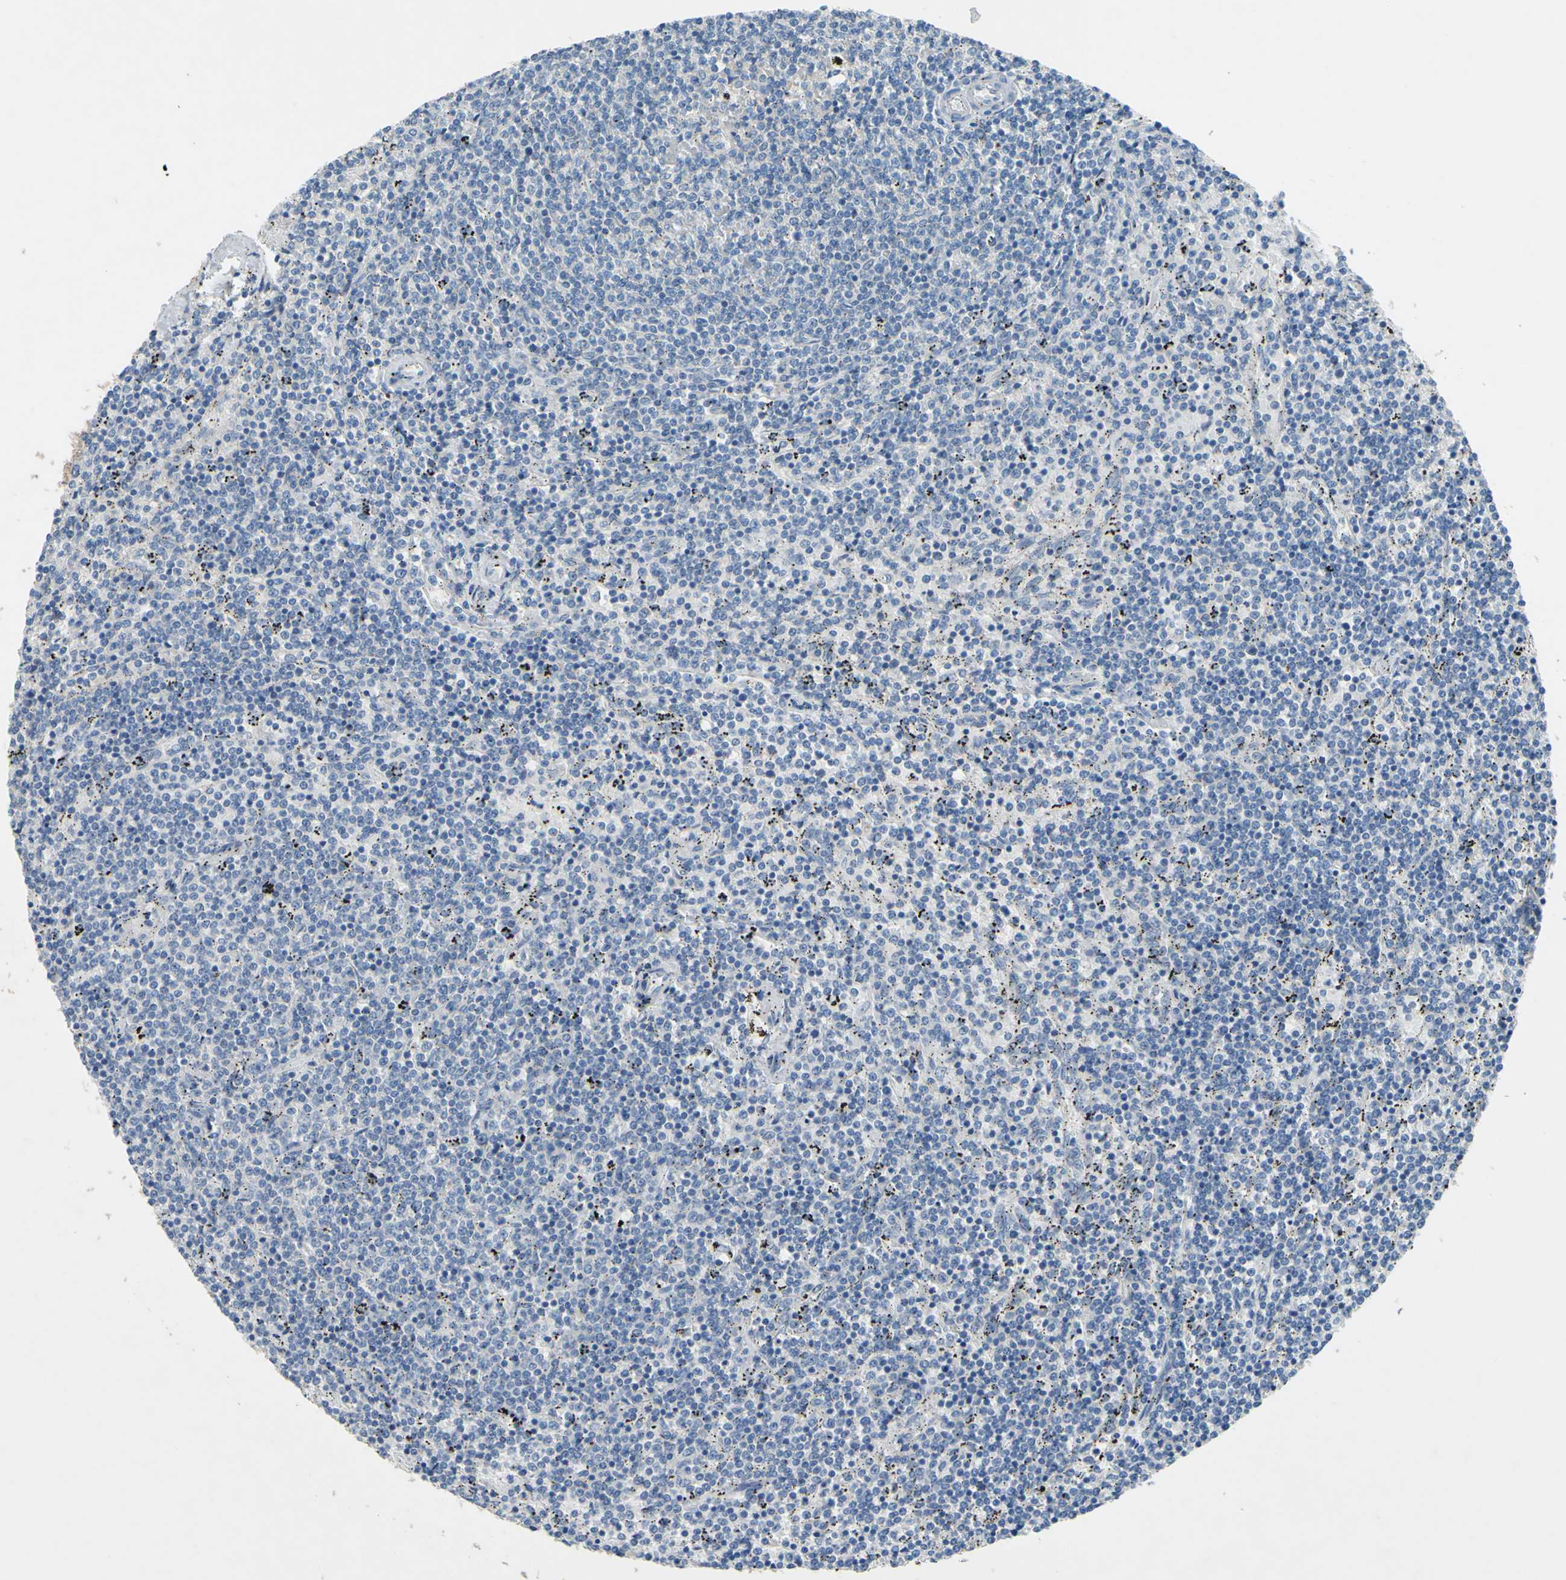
{"staining": {"intensity": "negative", "quantity": "none", "location": "none"}, "tissue": "lymphoma", "cell_type": "Tumor cells", "image_type": "cancer", "snomed": [{"axis": "morphology", "description": "Malignant lymphoma, non-Hodgkin's type, Low grade"}, {"axis": "topography", "description": "Spleen"}], "caption": "Immunohistochemical staining of lymphoma shows no significant positivity in tumor cells.", "gene": "CDH10", "patient": {"sex": "female", "age": 50}}